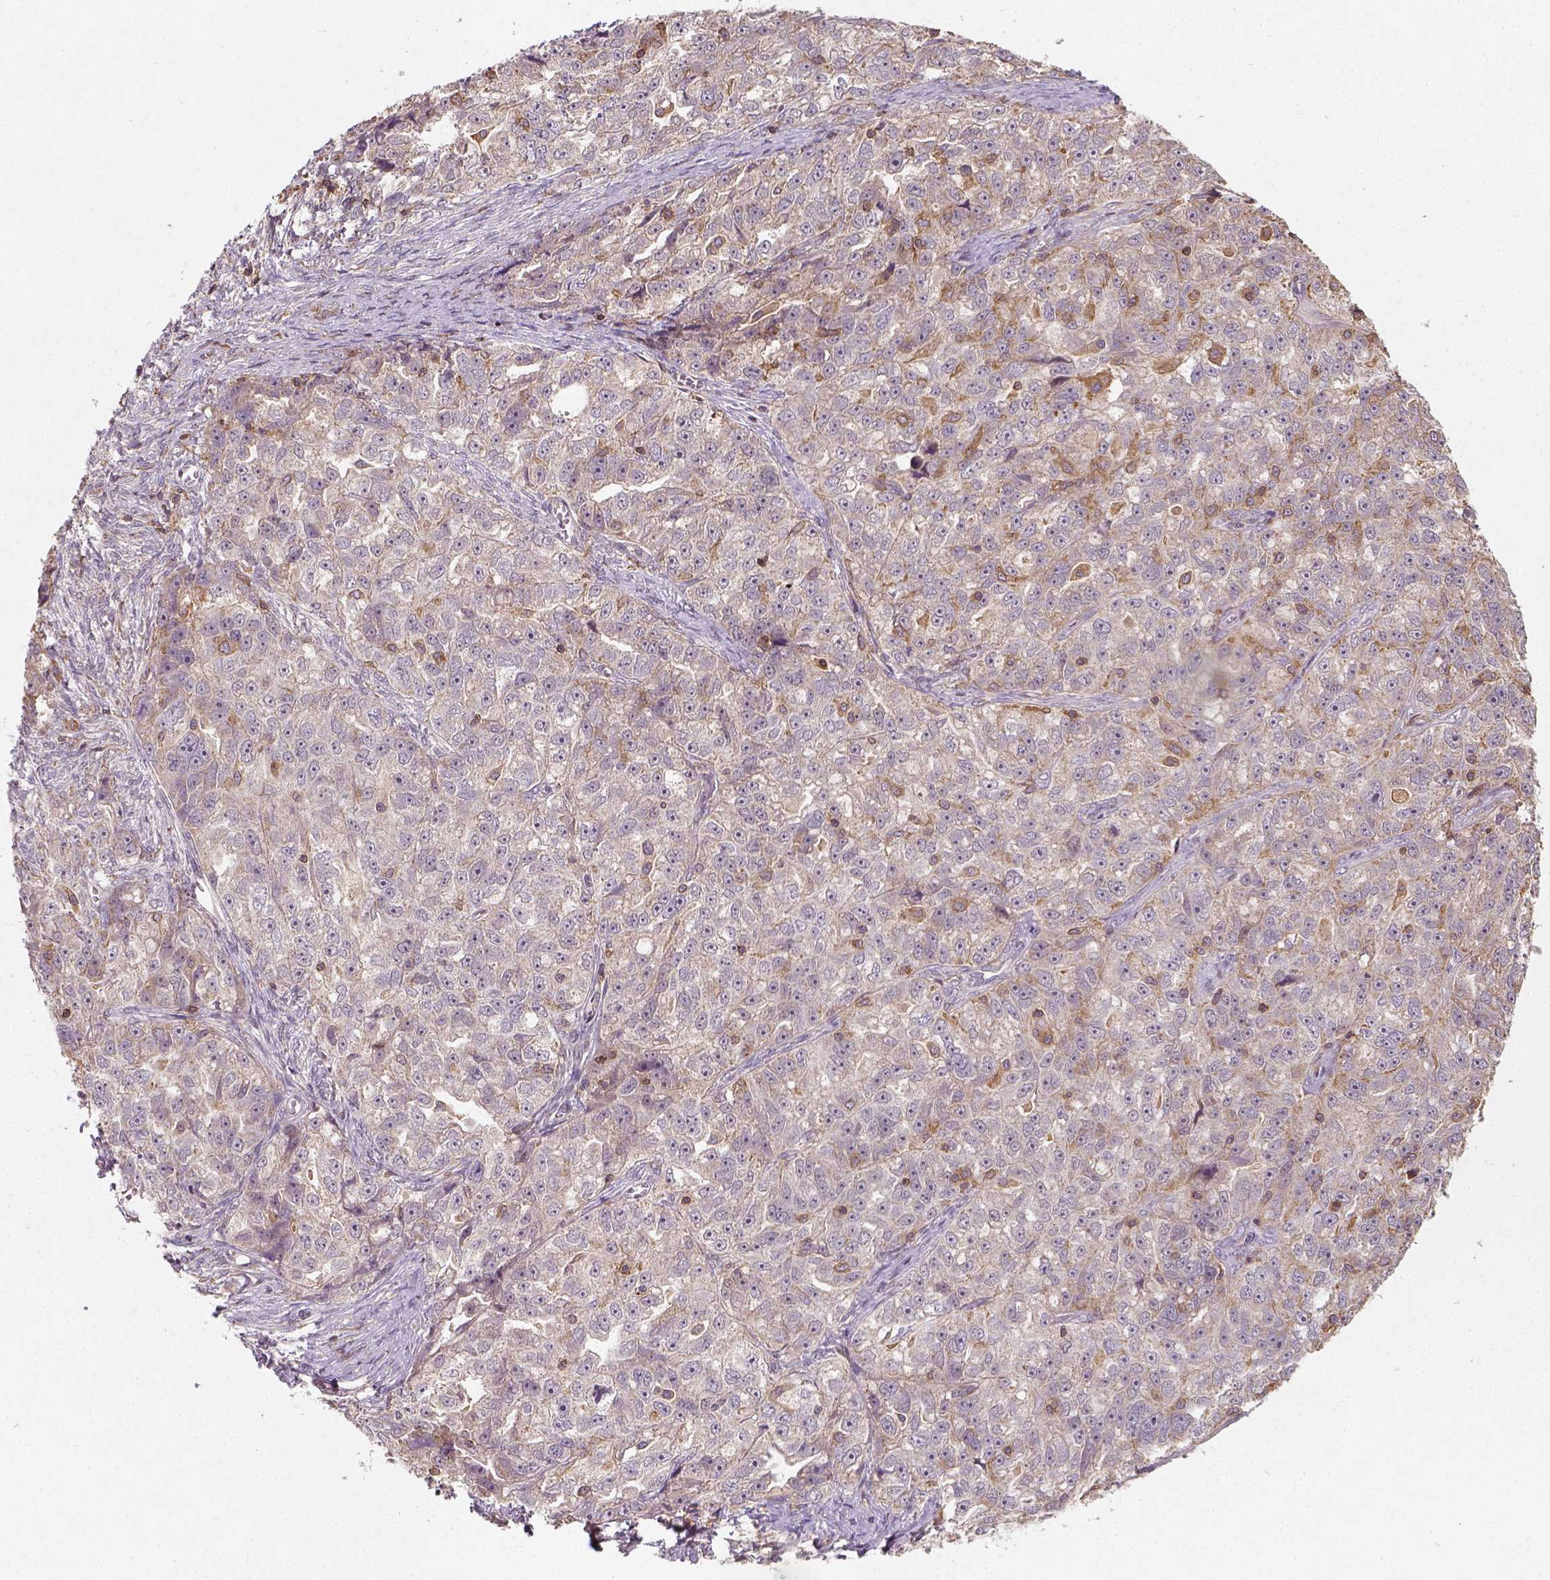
{"staining": {"intensity": "weak", "quantity": "25%-75%", "location": "cytoplasmic/membranous"}, "tissue": "ovarian cancer", "cell_type": "Tumor cells", "image_type": "cancer", "snomed": [{"axis": "morphology", "description": "Cystadenocarcinoma, serous, NOS"}, {"axis": "topography", "description": "Ovary"}], "caption": "Tumor cells exhibit low levels of weak cytoplasmic/membranous staining in about 25%-75% of cells in human serous cystadenocarcinoma (ovarian).", "gene": "CAMKK1", "patient": {"sex": "female", "age": 51}}